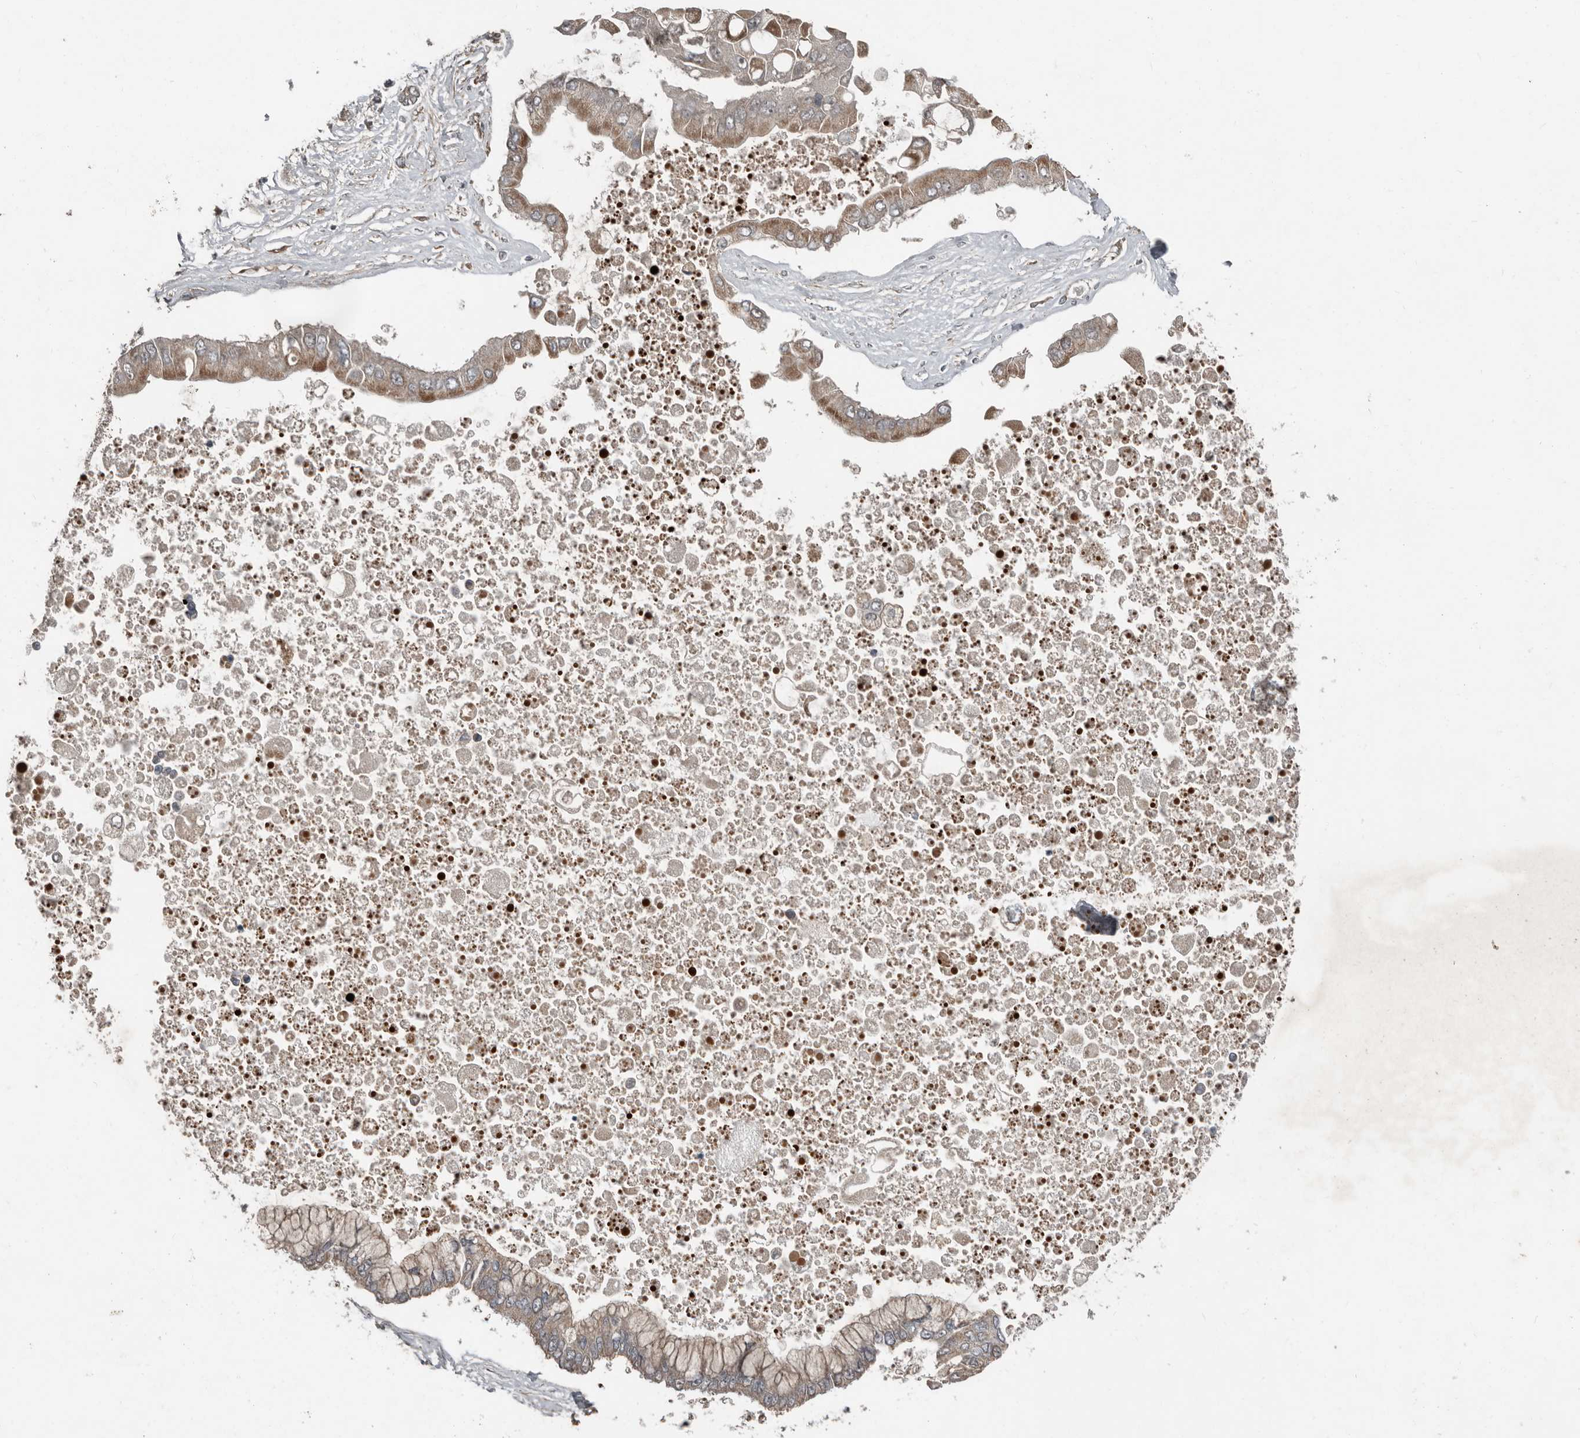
{"staining": {"intensity": "weak", "quantity": ">75%", "location": "cytoplasmic/membranous"}, "tissue": "liver cancer", "cell_type": "Tumor cells", "image_type": "cancer", "snomed": [{"axis": "morphology", "description": "Cholangiocarcinoma"}, {"axis": "topography", "description": "Liver"}], "caption": "Liver cancer (cholangiocarcinoma) tissue shows weak cytoplasmic/membranous staining in about >75% of tumor cells", "gene": "SLC6A7", "patient": {"sex": "male", "age": 50}}